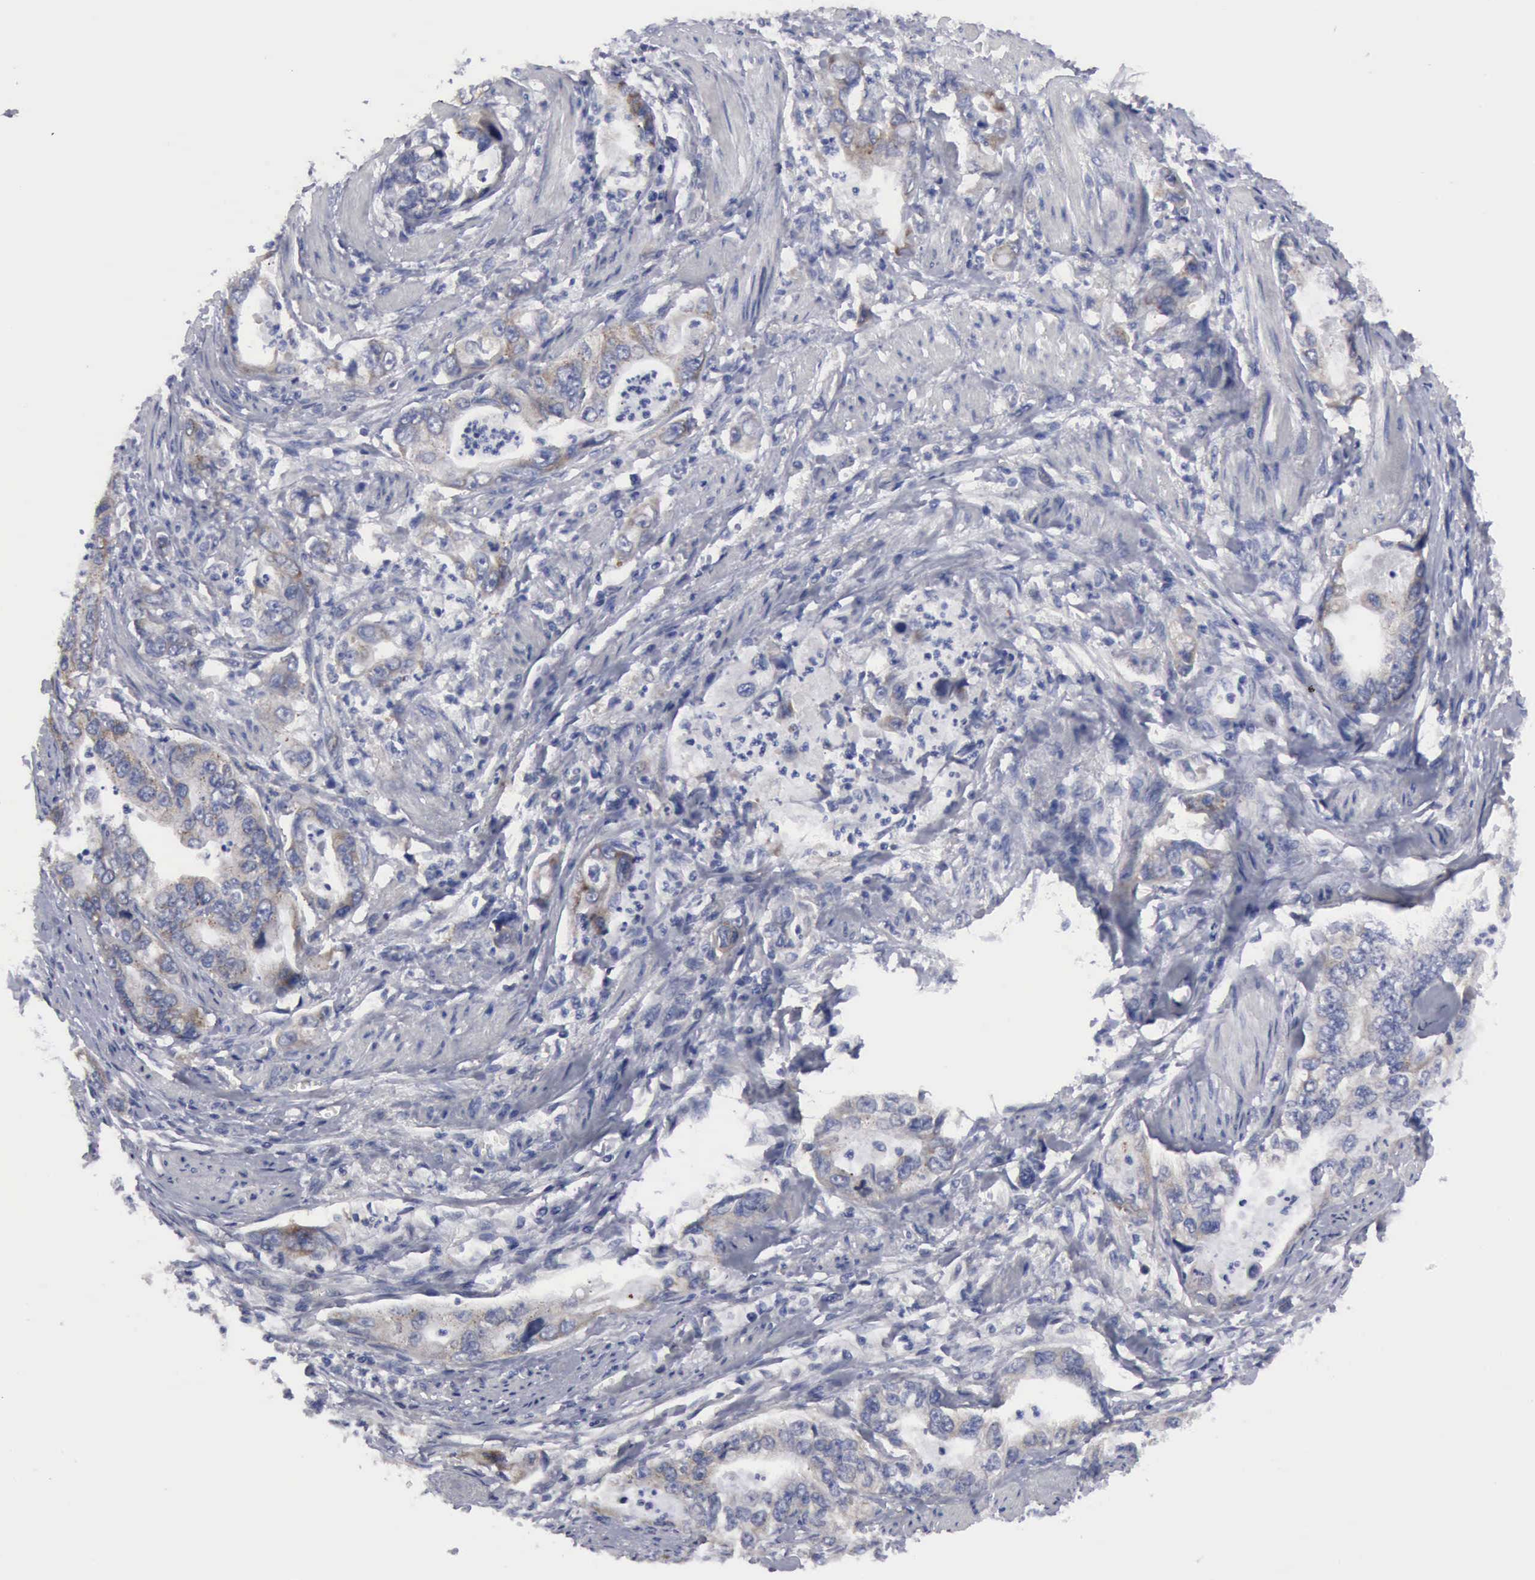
{"staining": {"intensity": "moderate", "quantity": "<25%", "location": "cytoplasmic/membranous"}, "tissue": "stomach cancer", "cell_type": "Tumor cells", "image_type": "cancer", "snomed": [{"axis": "morphology", "description": "Adenocarcinoma, NOS"}, {"axis": "topography", "description": "Pancreas"}, {"axis": "topography", "description": "Stomach, upper"}], "caption": "Immunohistochemical staining of stomach cancer (adenocarcinoma) demonstrates low levels of moderate cytoplasmic/membranous protein positivity in about <25% of tumor cells.", "gene": "TXLNG", "patient": {"sex": "male", "age": 77}}